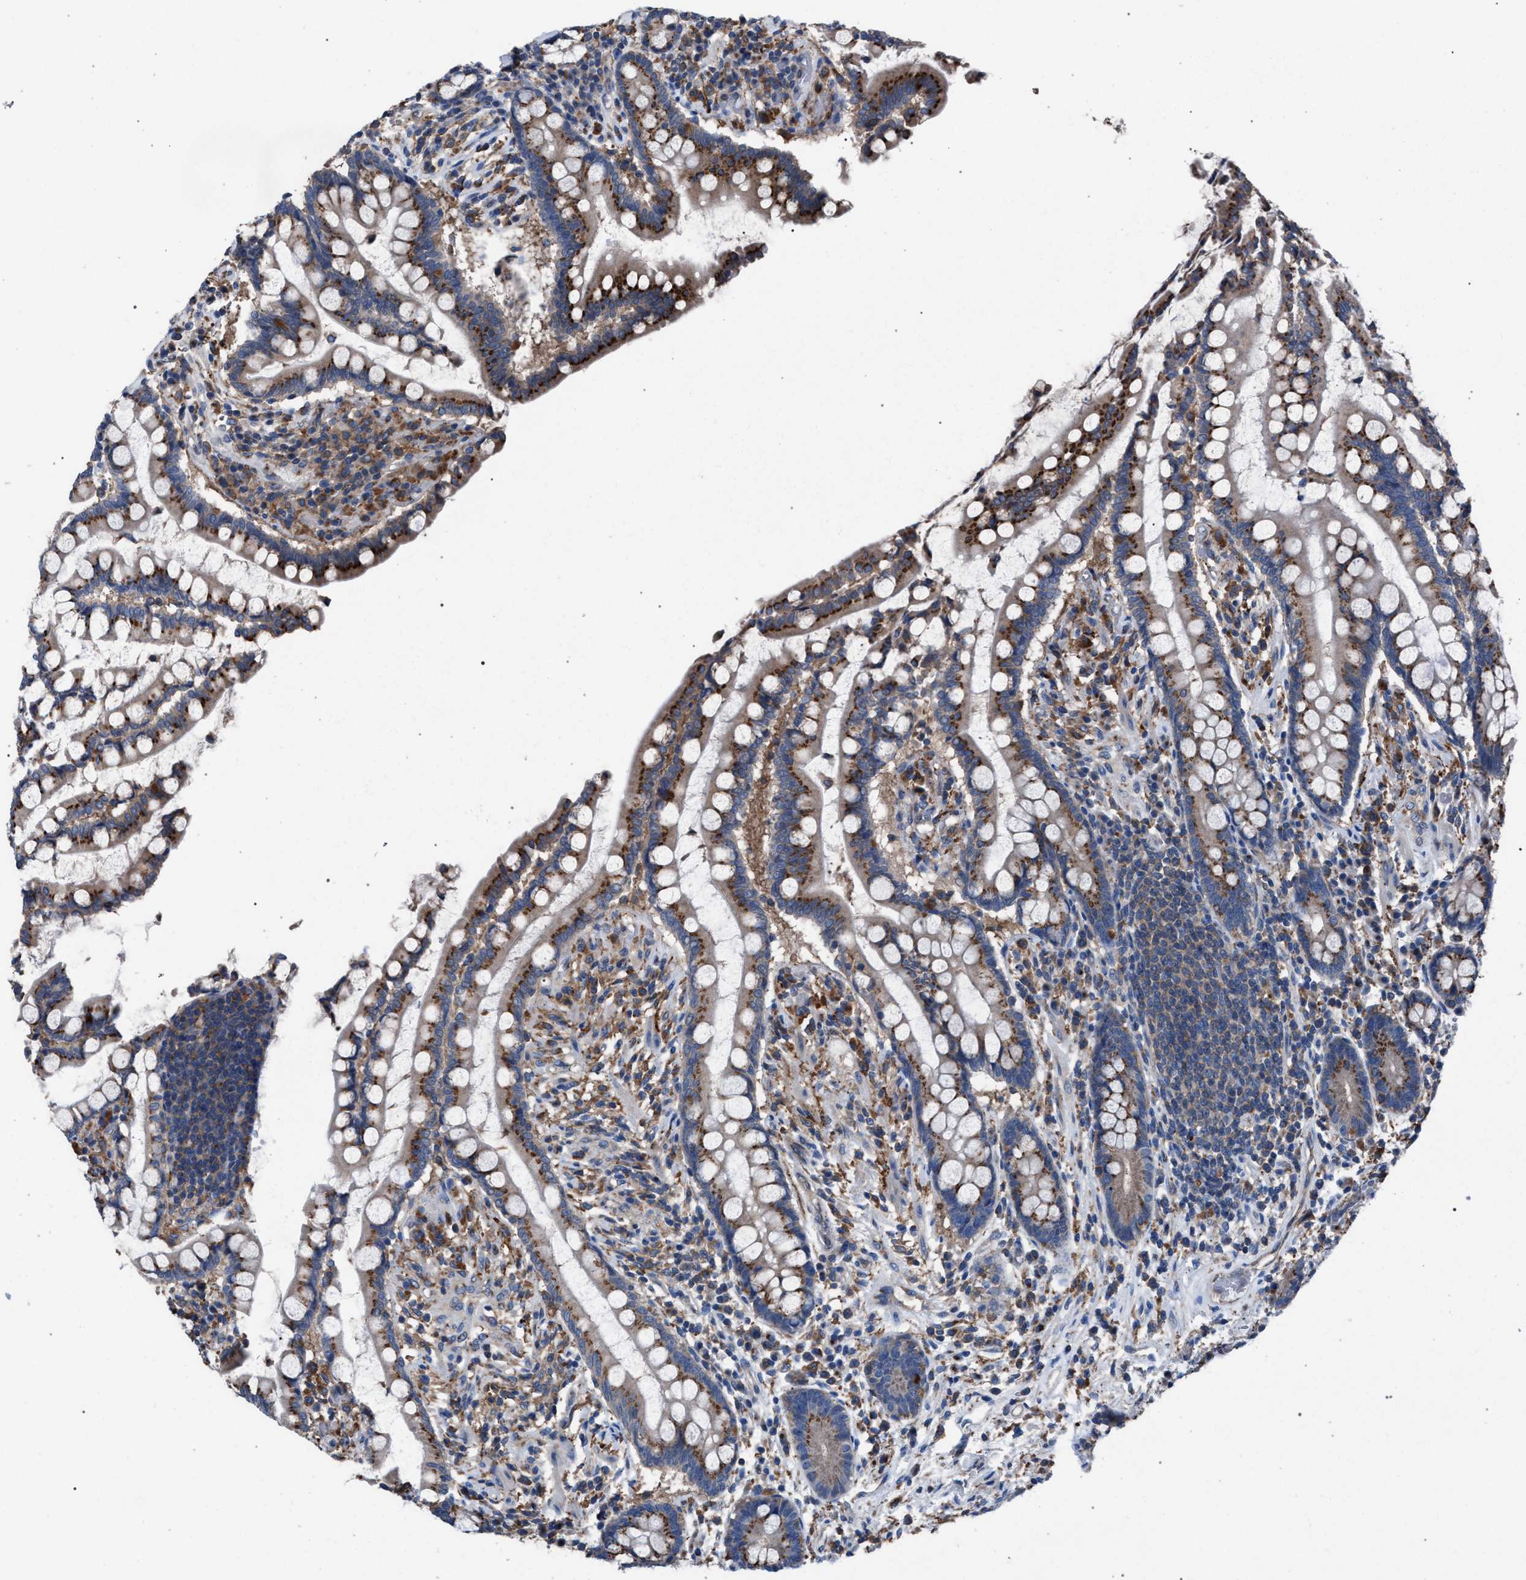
{"staining": {"intensity": "weak", "quantity": ">75%", "location": "cytoplasmic/membranous"}, "tissue": "colon", "cell_type": "Endothelial cells", "image_type": "normal", "snomed": [{"axis": "morphology", "description": "Normal tissue, NOS"}, {"axis": "topography", "description": "Colon"}], "caption": "Protein staining of unremarkable colon reveals weak cytoplasmic/membranous positivity in approximately >75% of endothelial cells. (DAB = brown stain, brightfield microscopy at high magnification).", "gene": "ATP6V0A1", "patient": {"sex": "male", "age": 73}}